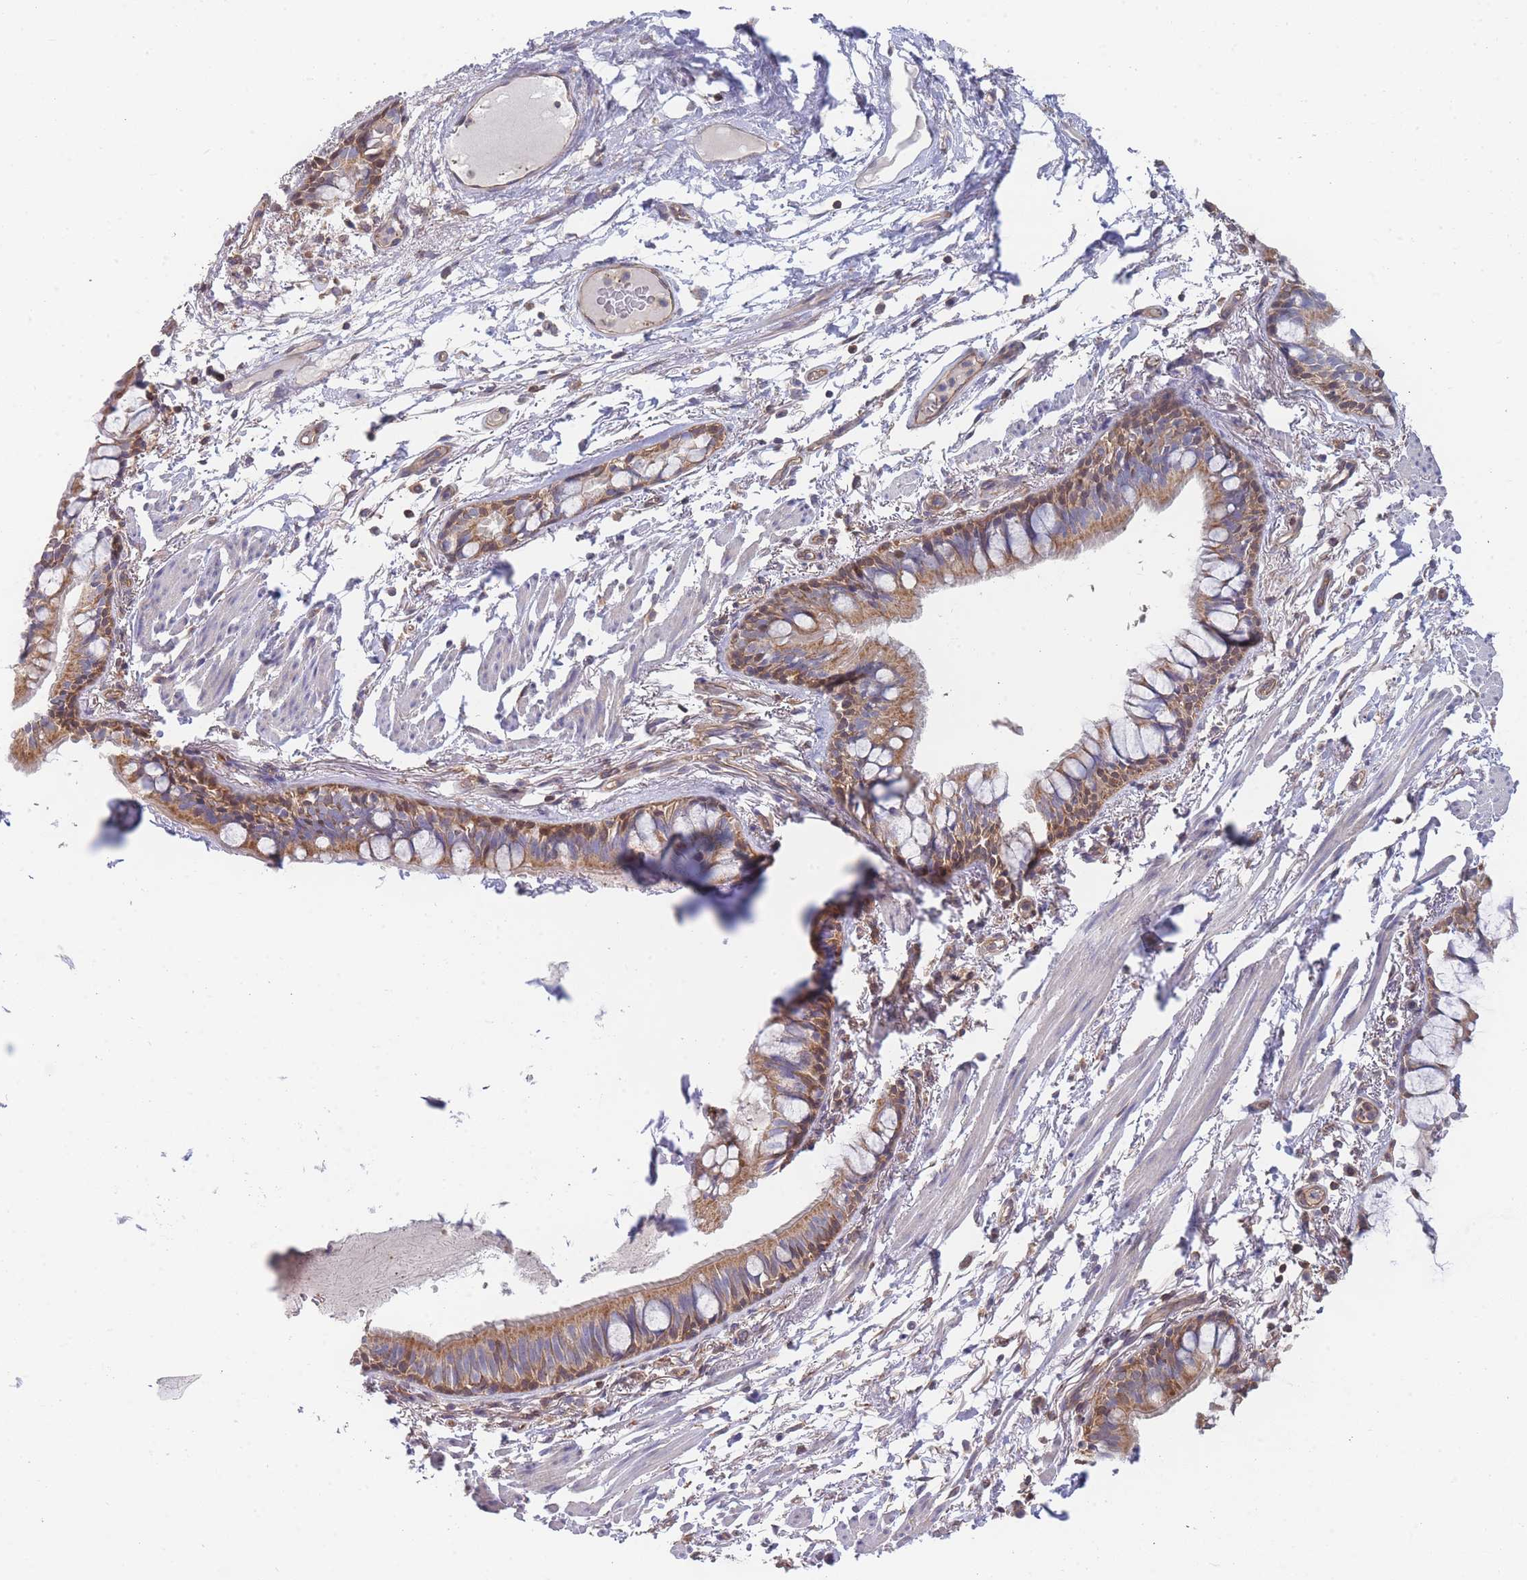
{"staining": {"intensity": "moderate", "quantity": ">75%", "location": "cytoplasmic/membranous"}, "tissue": "bronchus", "cell_type": "Respiratory epithelial cells", "image_type": "normal", "snomed": [{"axis": "morphology", "description": "Normal tissue, NOS"}, {"axis": "topography", "description": "Bronchus"}], "caption": "Immunohistochemical staining of normal bronchus reveals >75% levels of moderate cytoplasmic/membranous protein positivity in about >75% of respiratory epithelial cells. The staining was performed using DAB (3,3'-diaminobenzidine), with brown indicating positive protein expression. Nuclei are stained blue with hematoxylin.", "gene": "MRPS18B", "patient": {"sex": "male", "age": 70}}